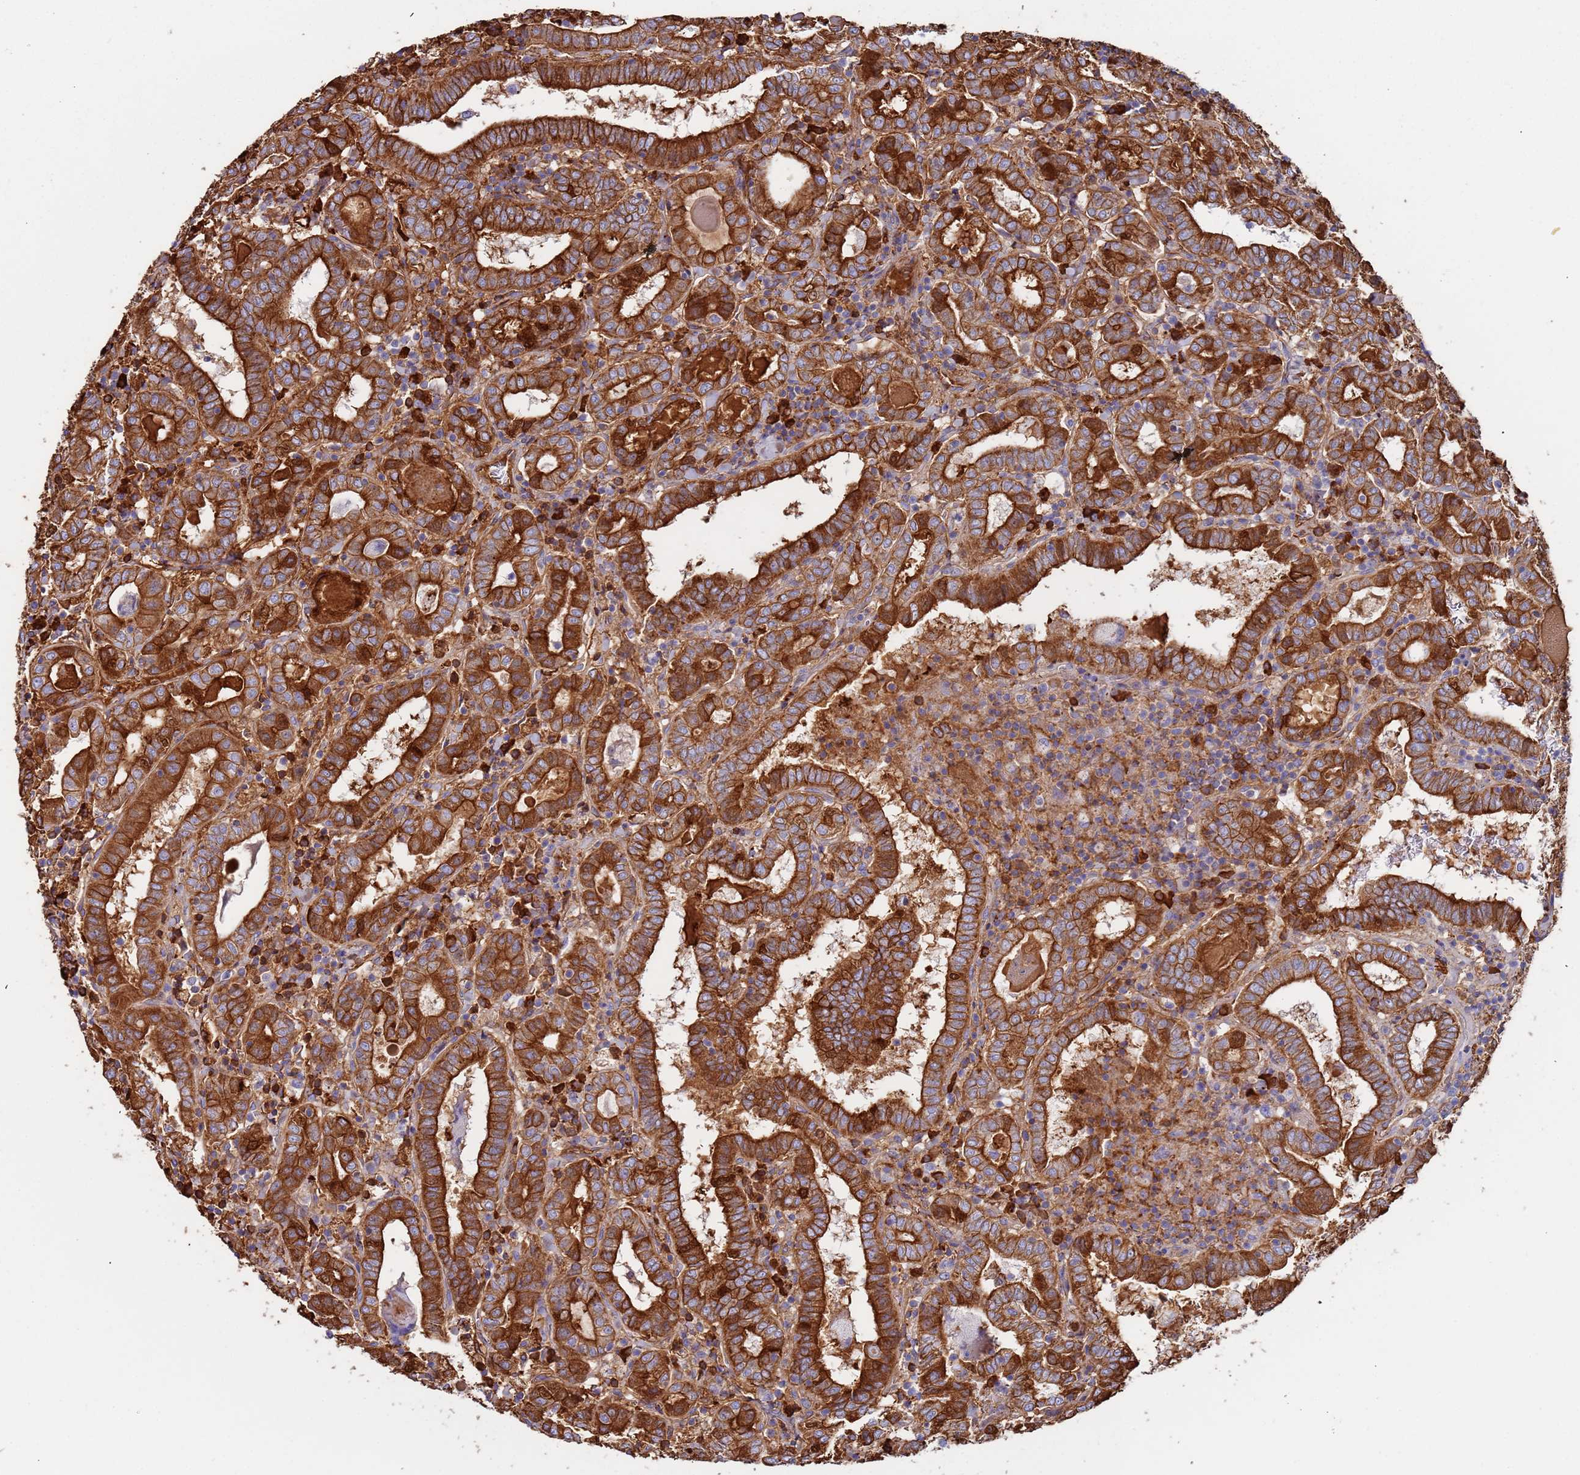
{"staining": {"intensity": "strong", "quantity": ">75%", "location": "cytoplasmic/membranous"}, "tissue": "thyroid cancer", "cell_type": "Tumor cells", "image_type": "cancer", "snomed": [{"axis": "morphology", "description": "Papillary adenocarcinoma, NOS"}, {"axis": "topography", "description": "Thyroid gland"}], "caption": "Immunohistochemistry (IHC) of thyroid papillary adenocarcinoma exhibits high levels of strong cytoplasmic/membranous staining in approximately >75% of tumor cells. (DAB = brown stain, brightfield microscopy at high magnification).", "gene": "CYSLTR2", "patient": {"sex": "female", "age": 72}}